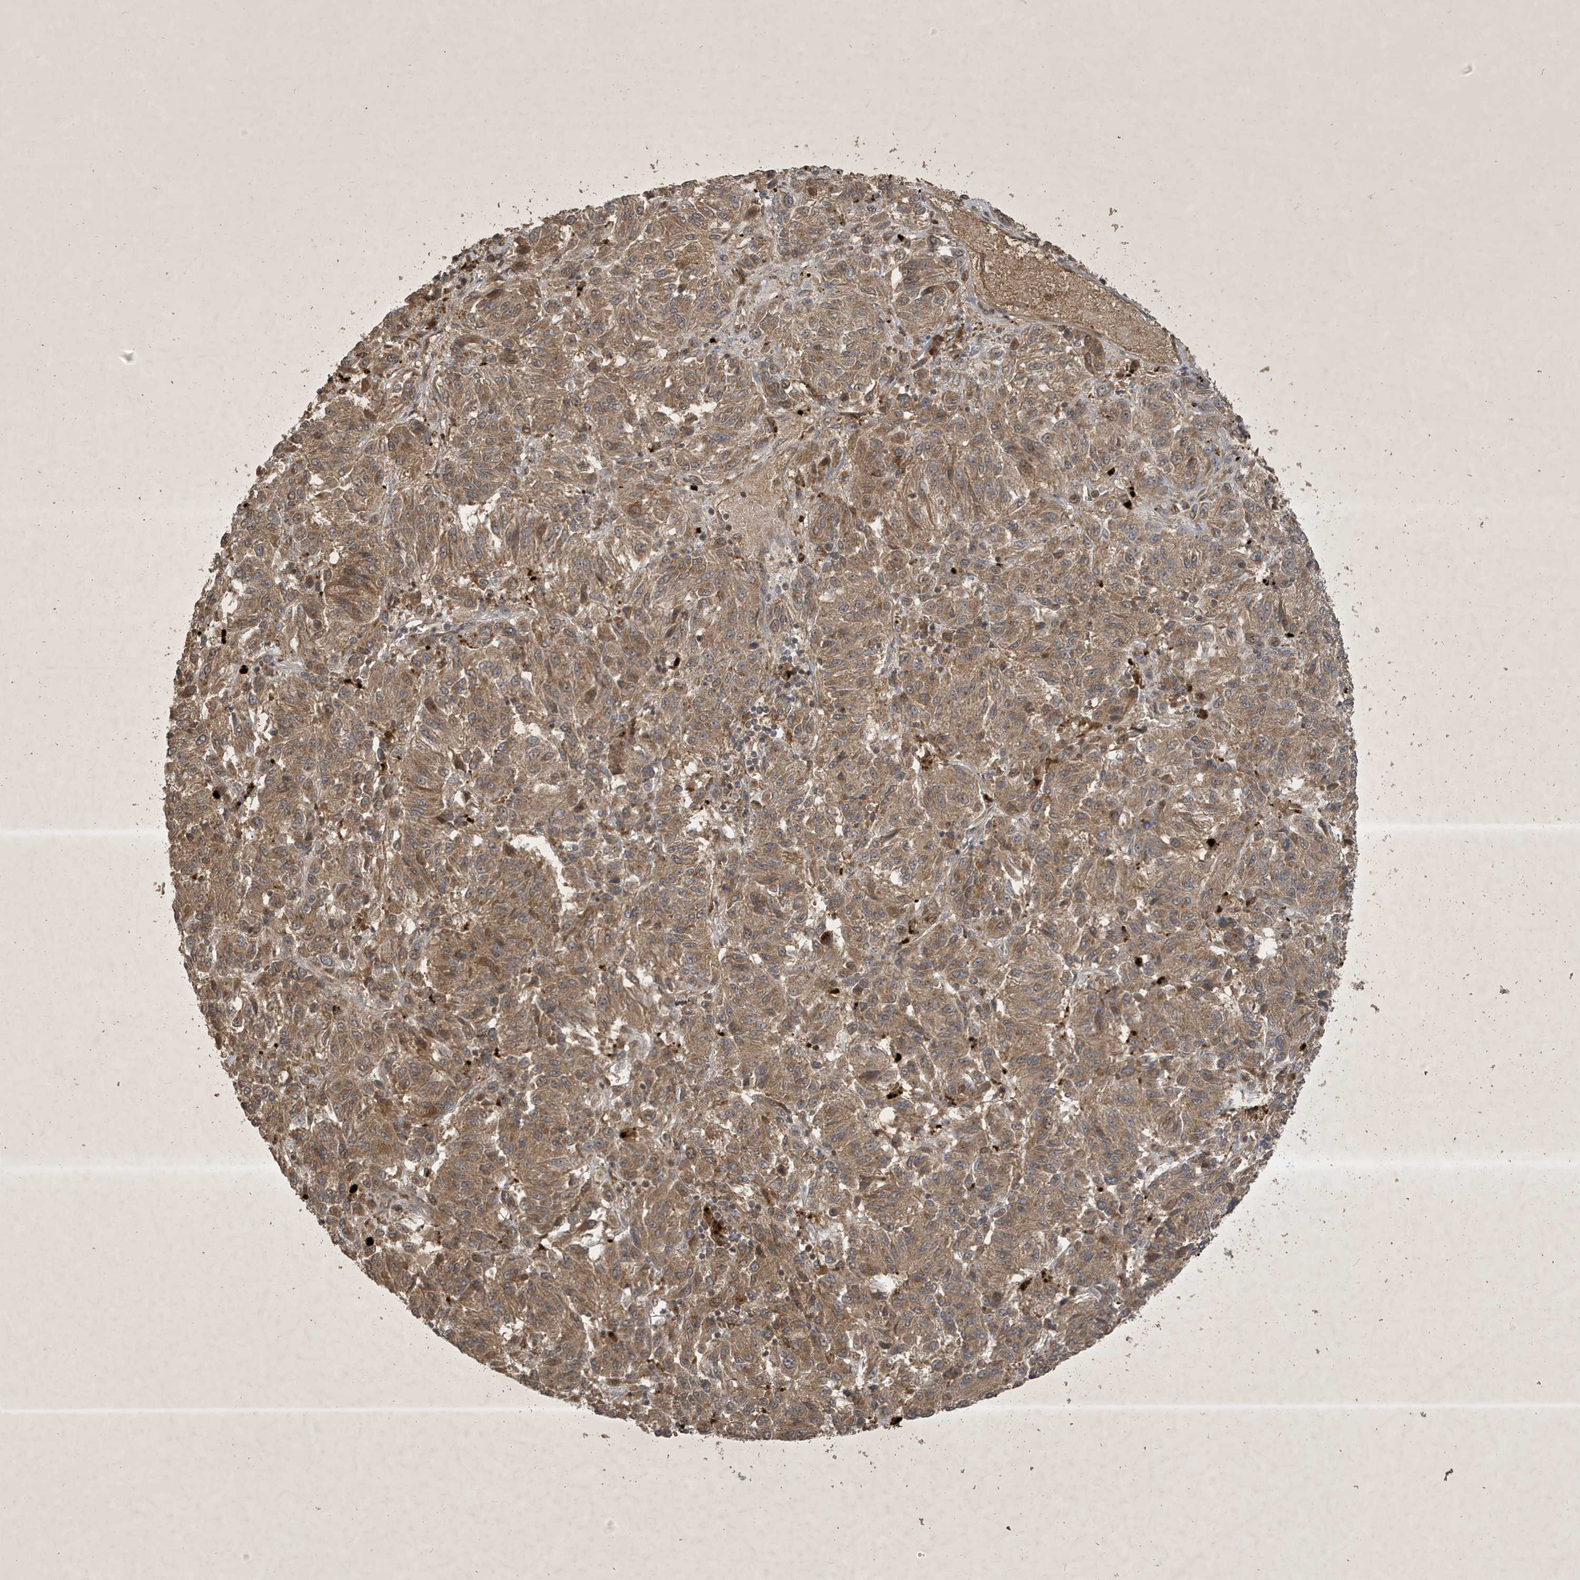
{"staining": {"intensity": "moderate", "quantity": ">75%", "location": "cytoplasmic/membranous"}, "tissue": "melanoma", "cell_type": "Tumor cells", "image_type": "cancer", "snomed": [{"axis": "morphology", "description": "Malignant melanoma, Metastatic site"}, {"axis": "topography", "description": "Lung"}], "caption": "Protein staining displays moderate cytoplasmic/membranous staining in approximately >75% of tumor cells in malignant melanoma (metastatic site). (brown staining indicates protein expression, while blue staining denotes nuclei).", "gene": "STX10", "patient": {"sex": "male", "age": 64}}